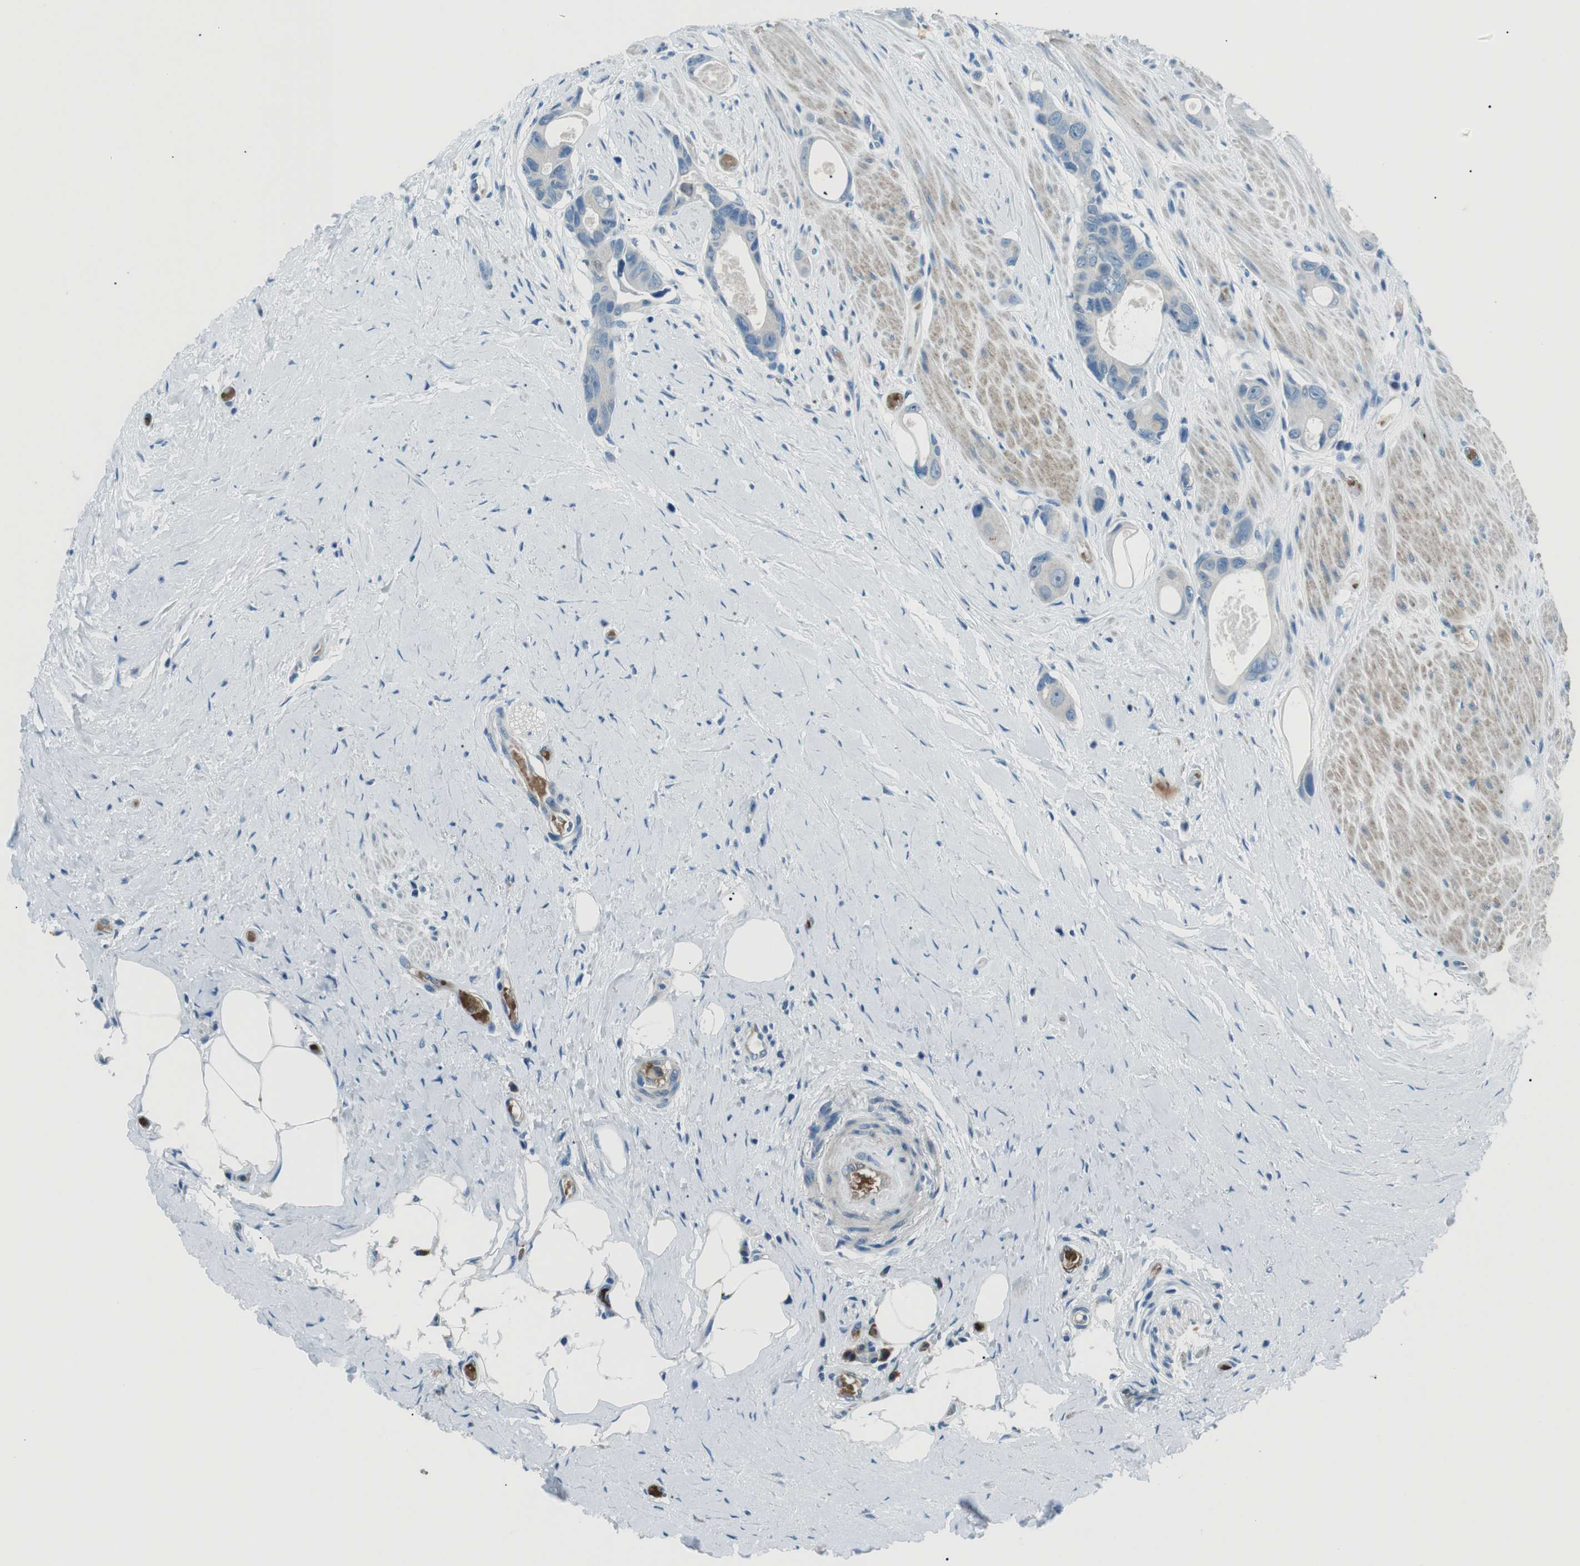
{"staining": {"intensity": "negative", "quantity": "none", "location": "none"}, "tissue": "colorectal cancer", "cell_type": "Tumor cells", "image_type": "cancer", "snomed": [{"axis": "morphology", "description": "Adenocarcinoma, NOS"}, {"axis": "topography", "description": "Rectum"}], "caption": "This is an IHC photomicrograph of human colorectal cancer (adenocarcinoma). There is no staining in tumor cells.", "gene": "ST6GAL1", "patient": {"sex": "male", "age": 51}}